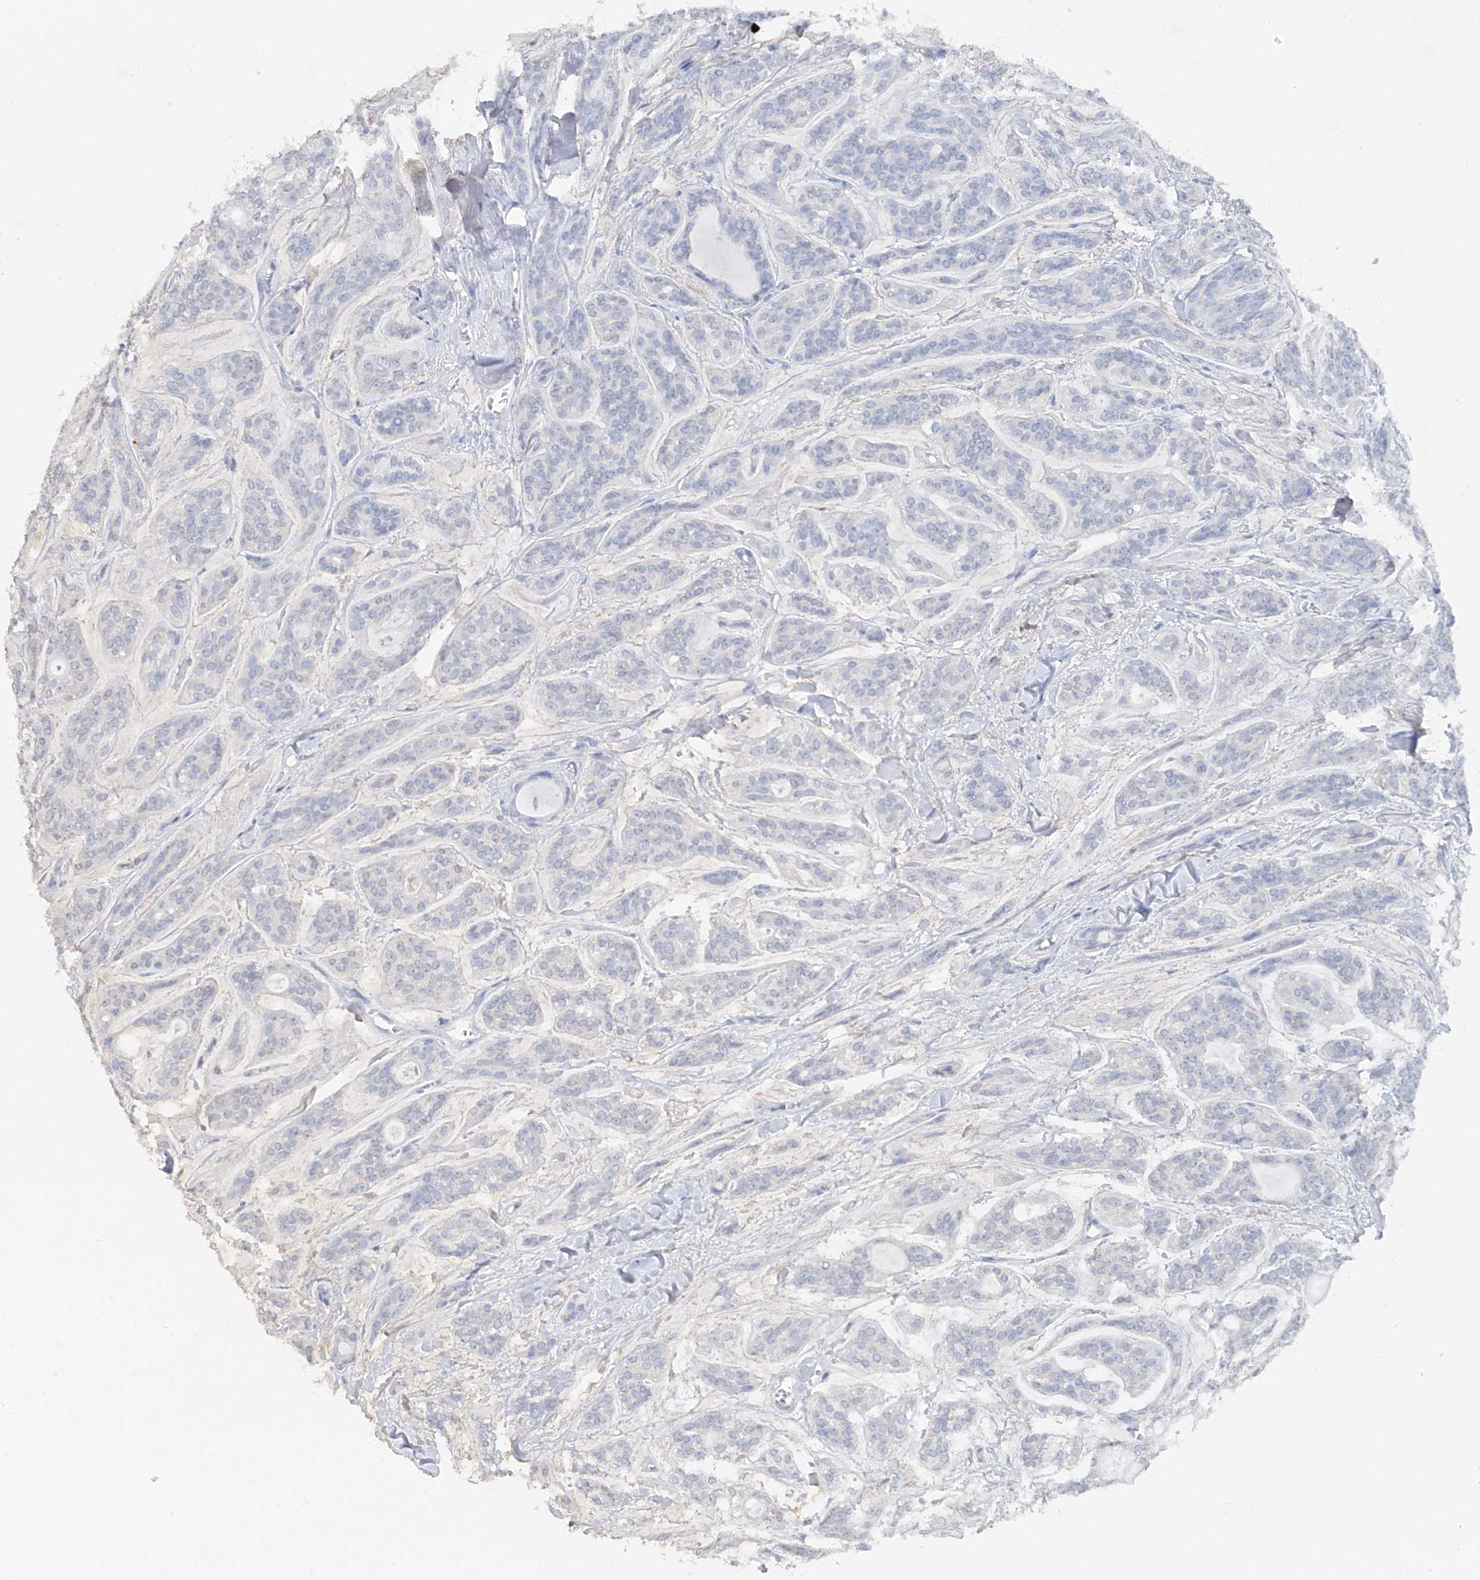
{"staining": {"intensity": "negative", "quantity": "none", "location": "none"}, "tissue": "head and neck cancer", "cell_type": "Tumor cells", "image_type": "cancer", "snomed": [{"axis": "morphology", "description": "Adenocarcinoma, NOS"}, {"axis": "topography", "description": "Head-Neck"}], "caption": "Human head and neck cancer (adenocarcinoma) stained for a protein using immunohistochemistry (IHC) exhibits no staining in tumor cells.", "gene": "HAS3", "patient": {"sex": "male", "age": 66}}